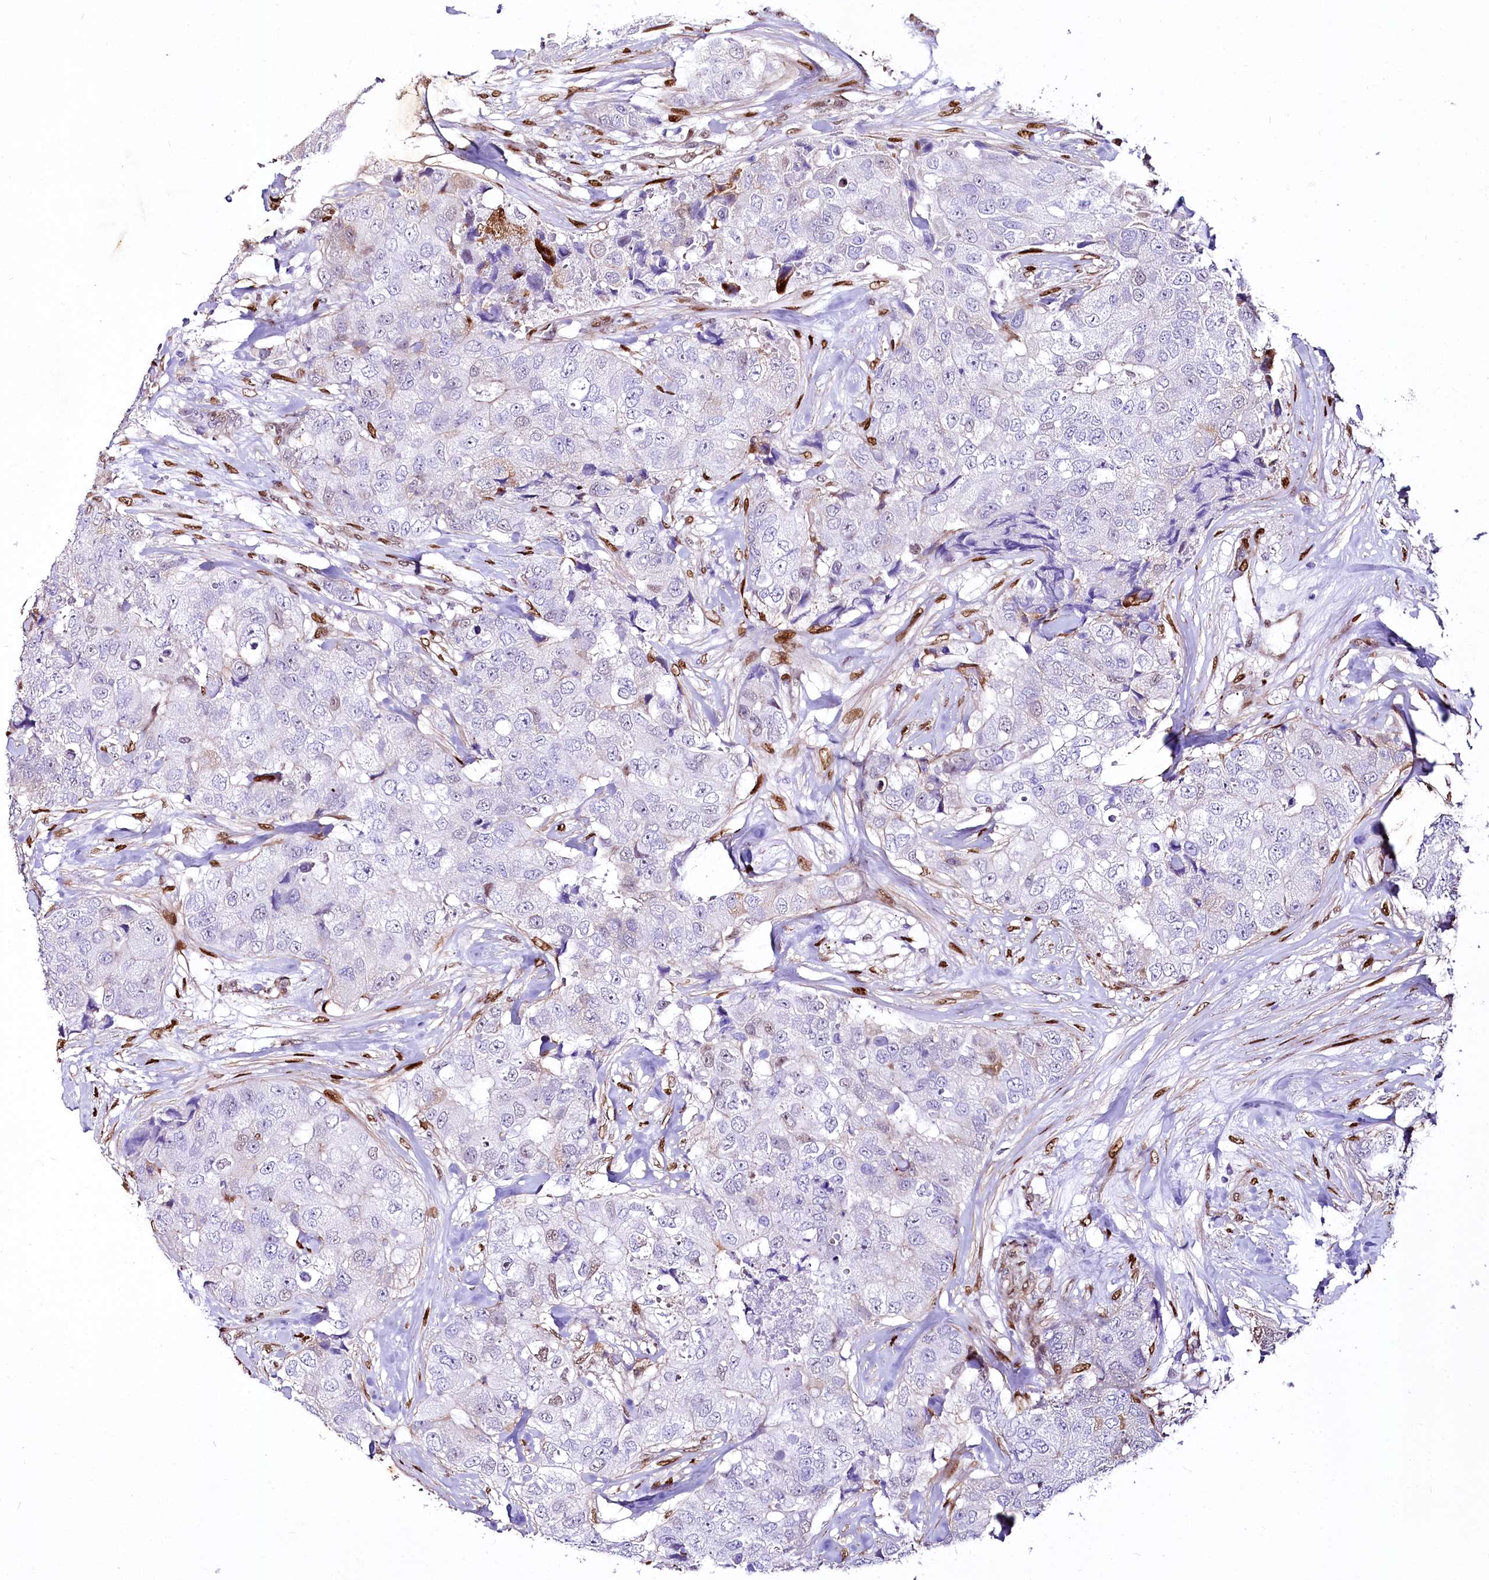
{"staining": {"intensity": "moderate", "quantity": "<25%", "location": "cytoplasmic/membranous,nuclear"}, "tissue": "breast cancer", "cell_type": "Tumor cells", "image_type": "cancer", "snomed": [{"axis": "morphology", "description": "Duct carcinoma"}, {"axis": "topography", "description": "Breast"}], "caption": "Protein staining demonstrates moderate cytoplasmic/membranous and nuclear positivity in approximately <25% of tumor cells in breast cancer.", "gene": "PTMS", "patient": {"sex": "female", "age": 62}}